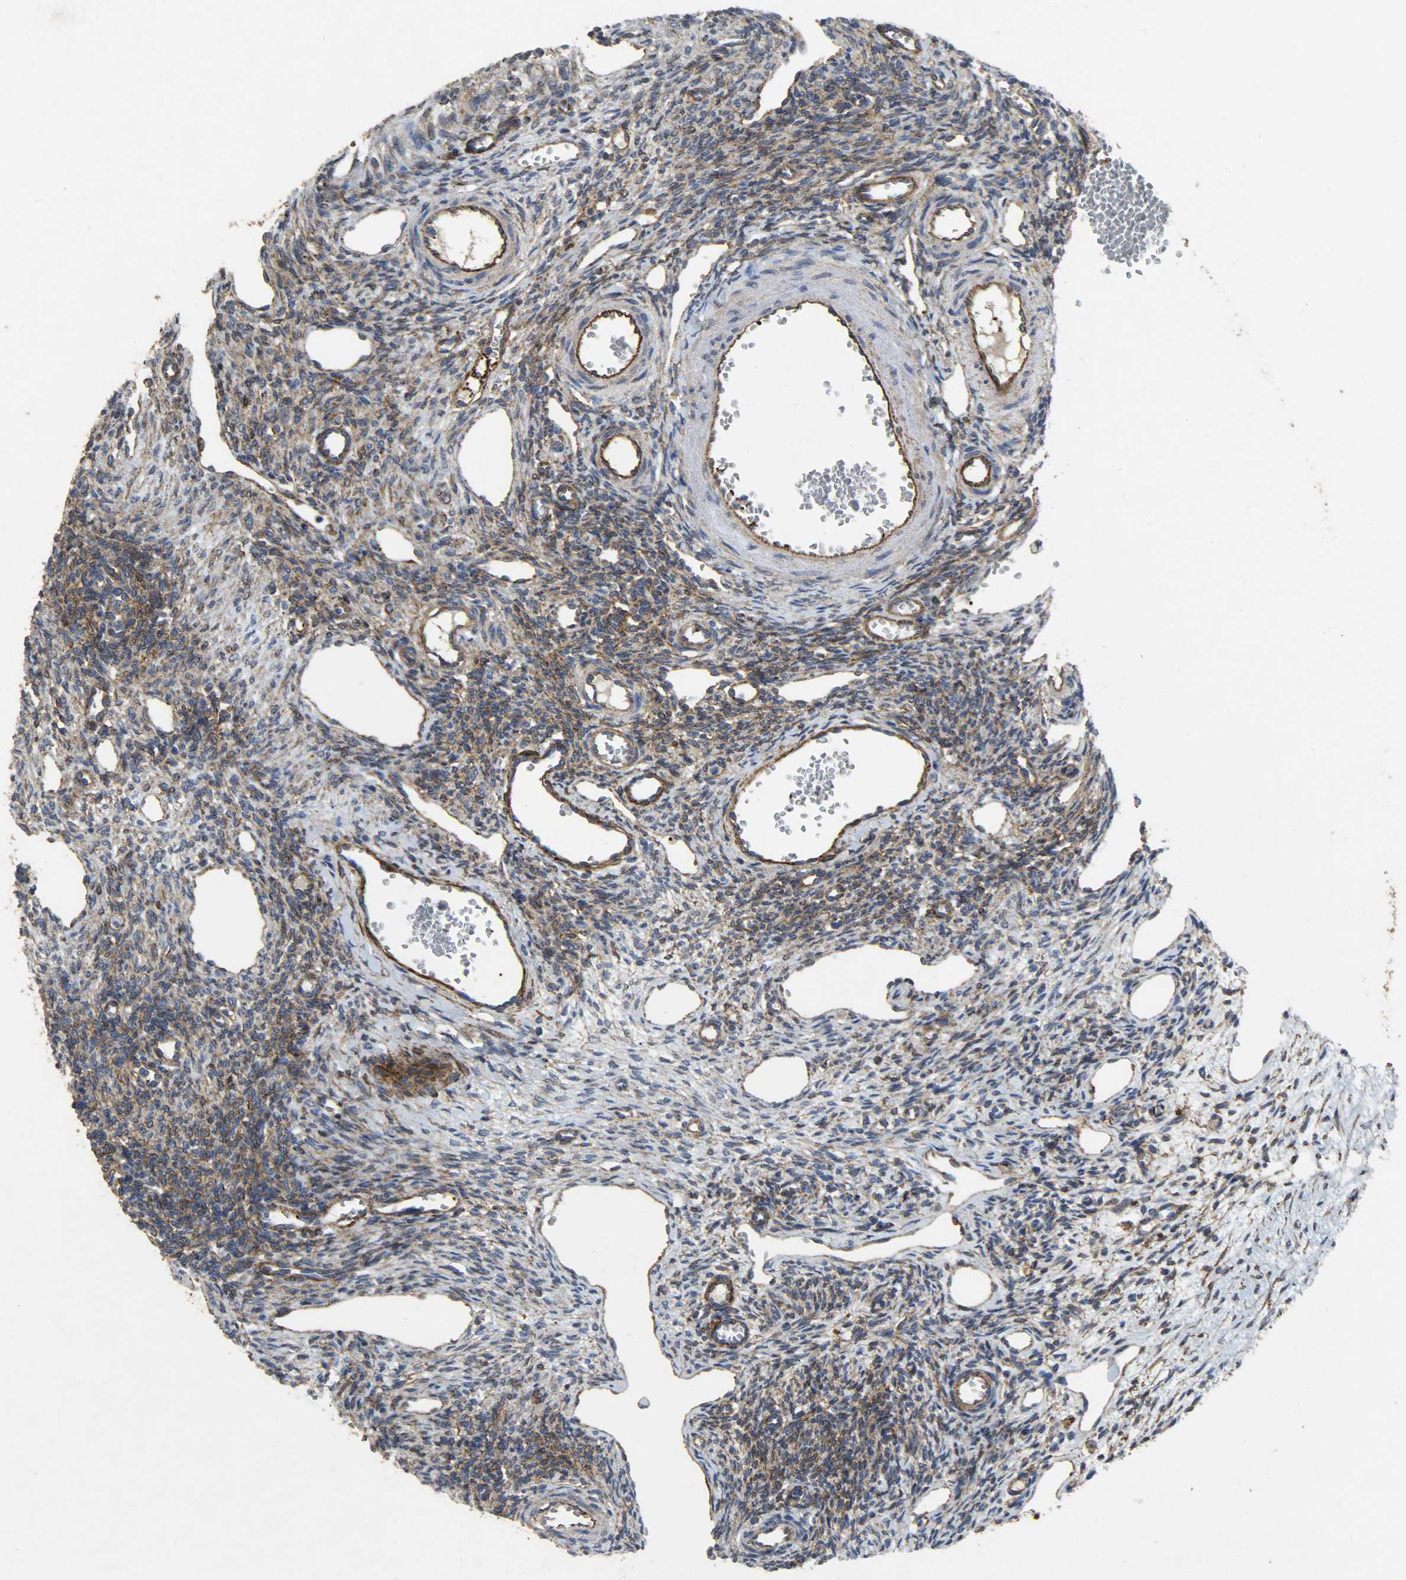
{"staining": {"intensity": "moderate", "quantity": "25%-75%", "location": "cytoplasmic/membranous"}, "tissue": "ovary", "cell_type": "Ovarian stroma cells", "image_type": "normal", "snomed": [{"axis": "morphology", "description": "Normal tissue, NOS"}, {"axis": "topography", "description": "Ovary"}], "caption": "Immunohistochemistry staining of unremarkable ovary, which reveals medium levels of moderate cytoplasmic/membranous positivity in approximately 25%-75% of ovarian stroma cells indicating moderate cytoplasmic/membranous protein positivity. The staining was performed using DAB (3,3'-diaminobenzidine) (brown) for protein detection and nuclei were counterstained in hematoxylin (blue).", "gene": "TPM4", "patient": {"sex": "female", "age": 33}}